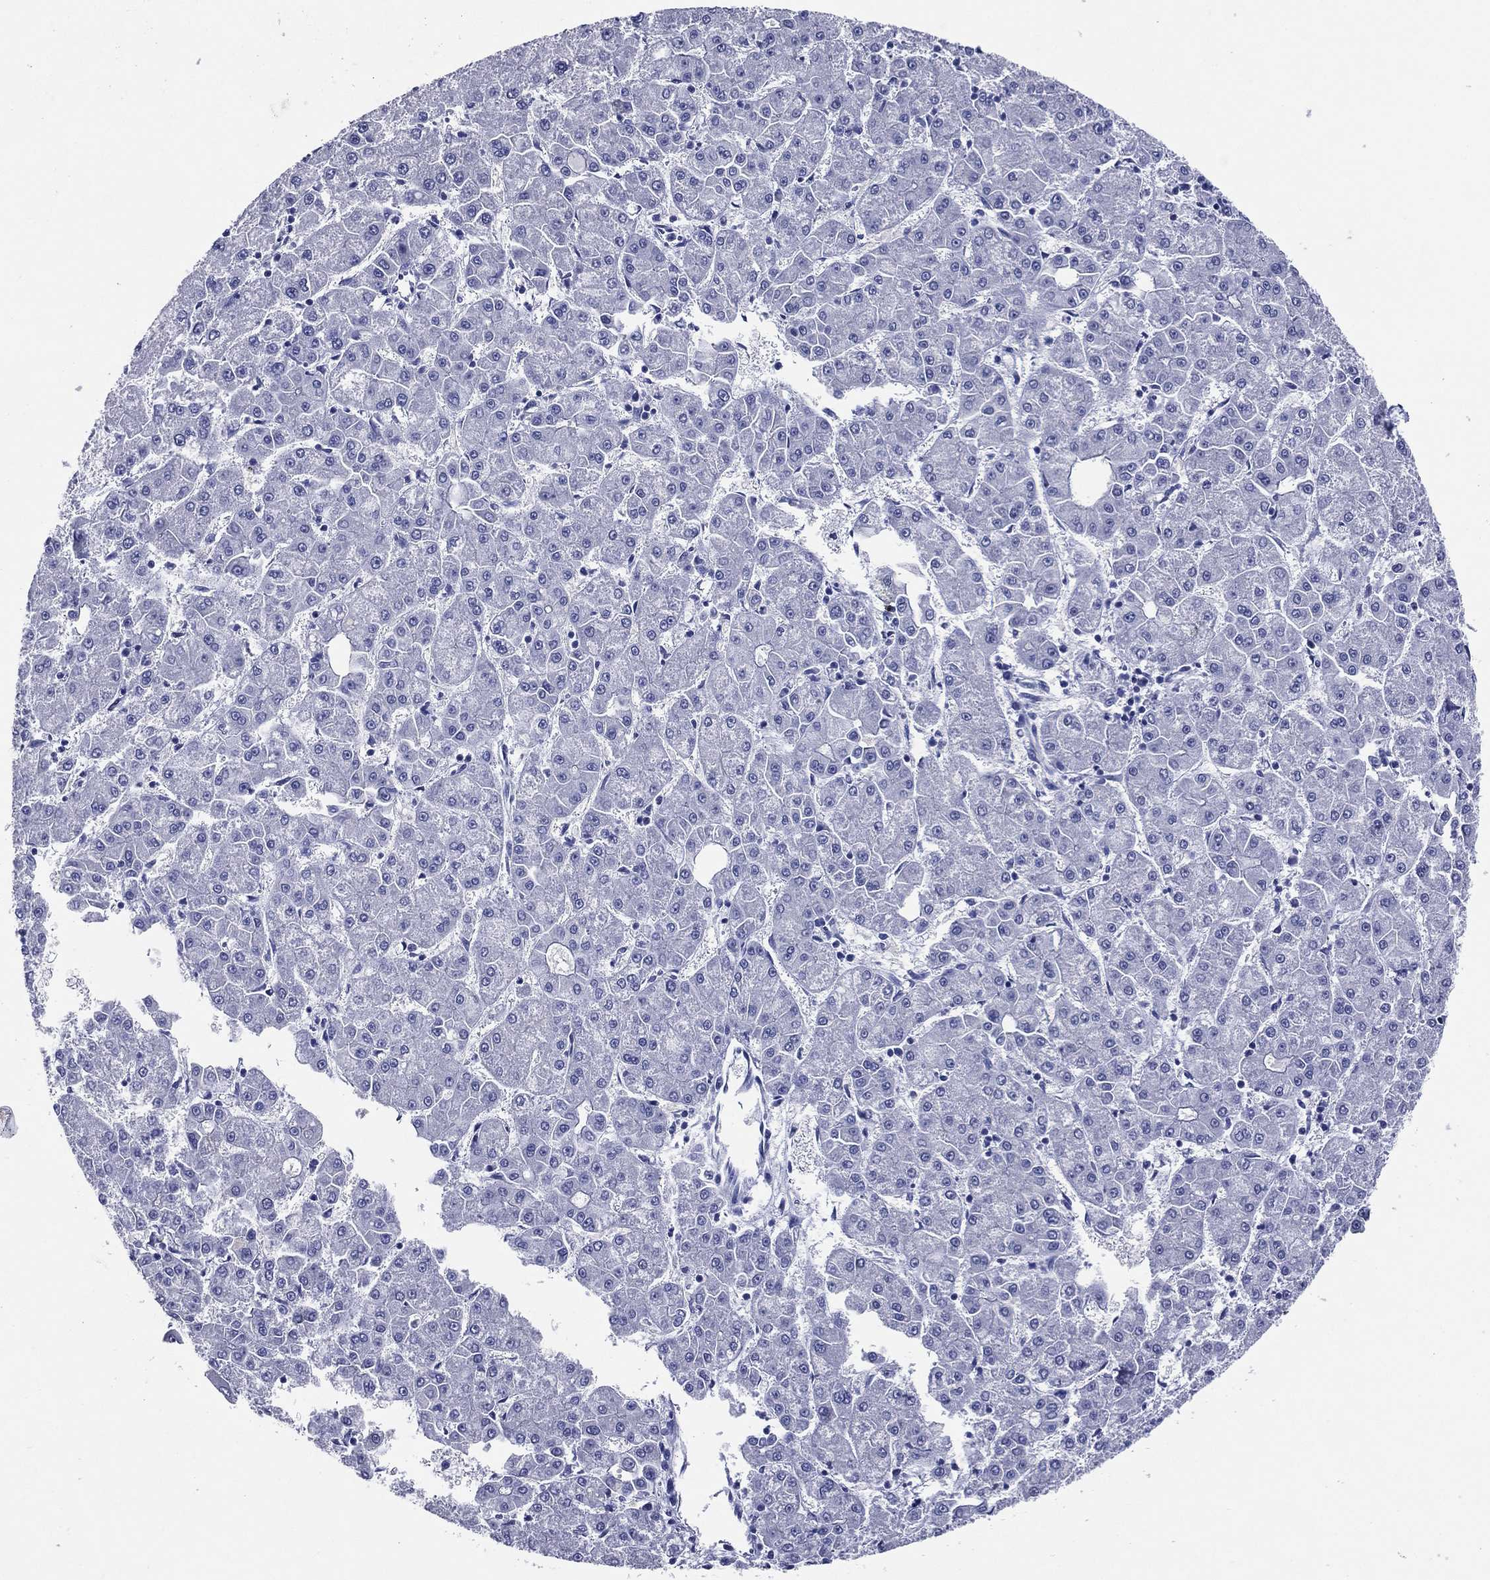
{"staining": {"intensity": "negative", "quantity": "none", "location": "none"}, "tissue": "liver cancer", "cell_type": "Tumor cells", "image_type": "cancer", "snomed": [{"axis": "morphology", "description": "Carcinoma, Hepatocellular, NOS"}, {"axis": "topography", "description": "Liver"}], "caption": "DAB (3,3'-diaminobenzidine) immunohistochemical staining of liver cancer (hepatocellular carcinoma) exhibits no significant staining in tumor cells.", "gene": "TFAP2A", "patient": {"sex": "male", "age": 73}}